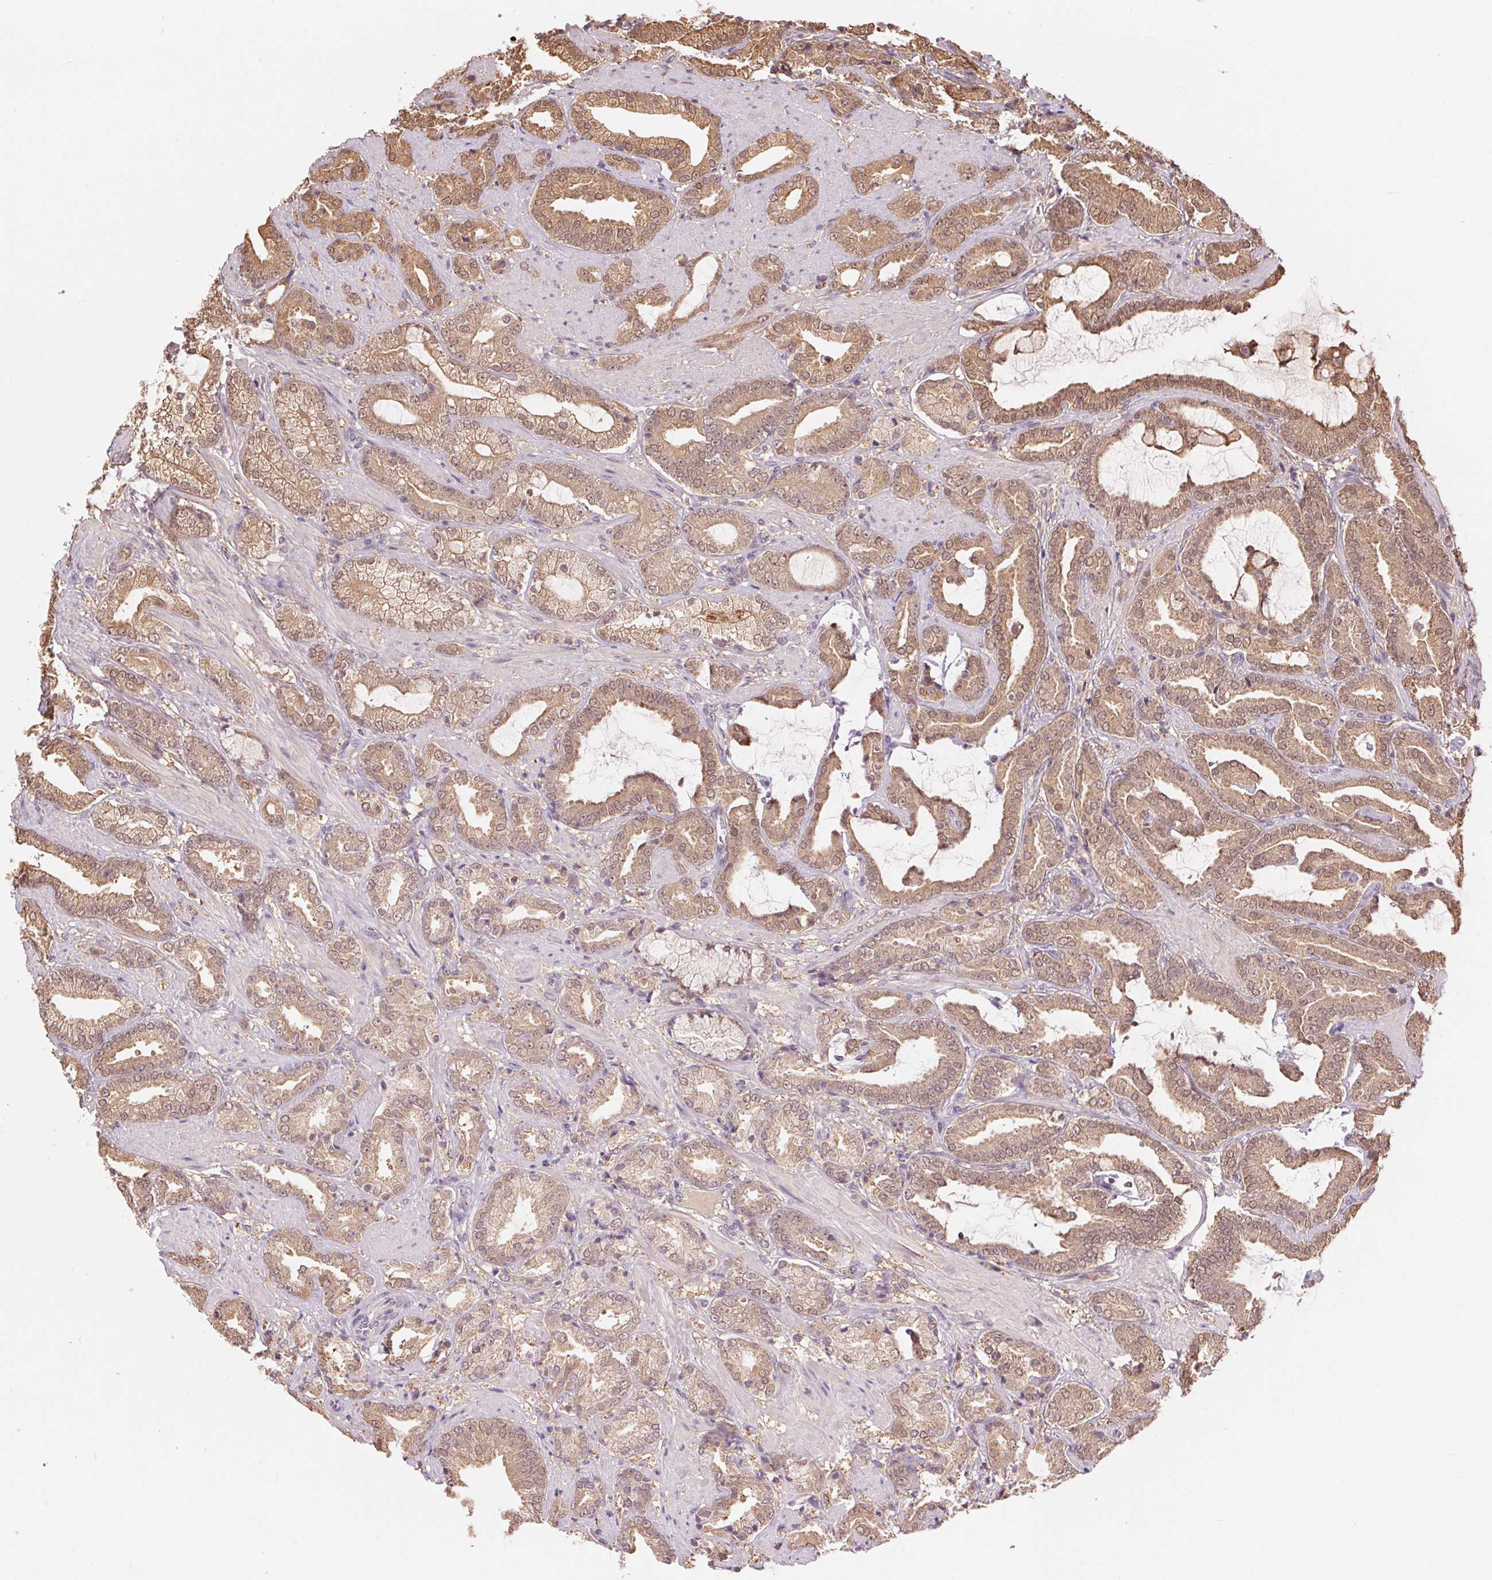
{"staining": {"intensity": "weak", "quantity": ">75%", "location": "cytoplasmic/membranous,nuclear"}, "tissue": "prostate cancer", "cell_type": "Tumor cells", "image_type": "cancer", "snomed": [{"axis": "morphology", "description": "Adenocarcinoma, High grade"}, {"axis": "topography", "description": "Prostate"}], "caption": "Immunohistochemical staining of prostate cancer demonstrates weak cytoplasmic/membranous and nuclear protein expression in about >75% of tumor cells.", "gene": "TMEM273", "patient": {"sex": "male", "age": 56}}